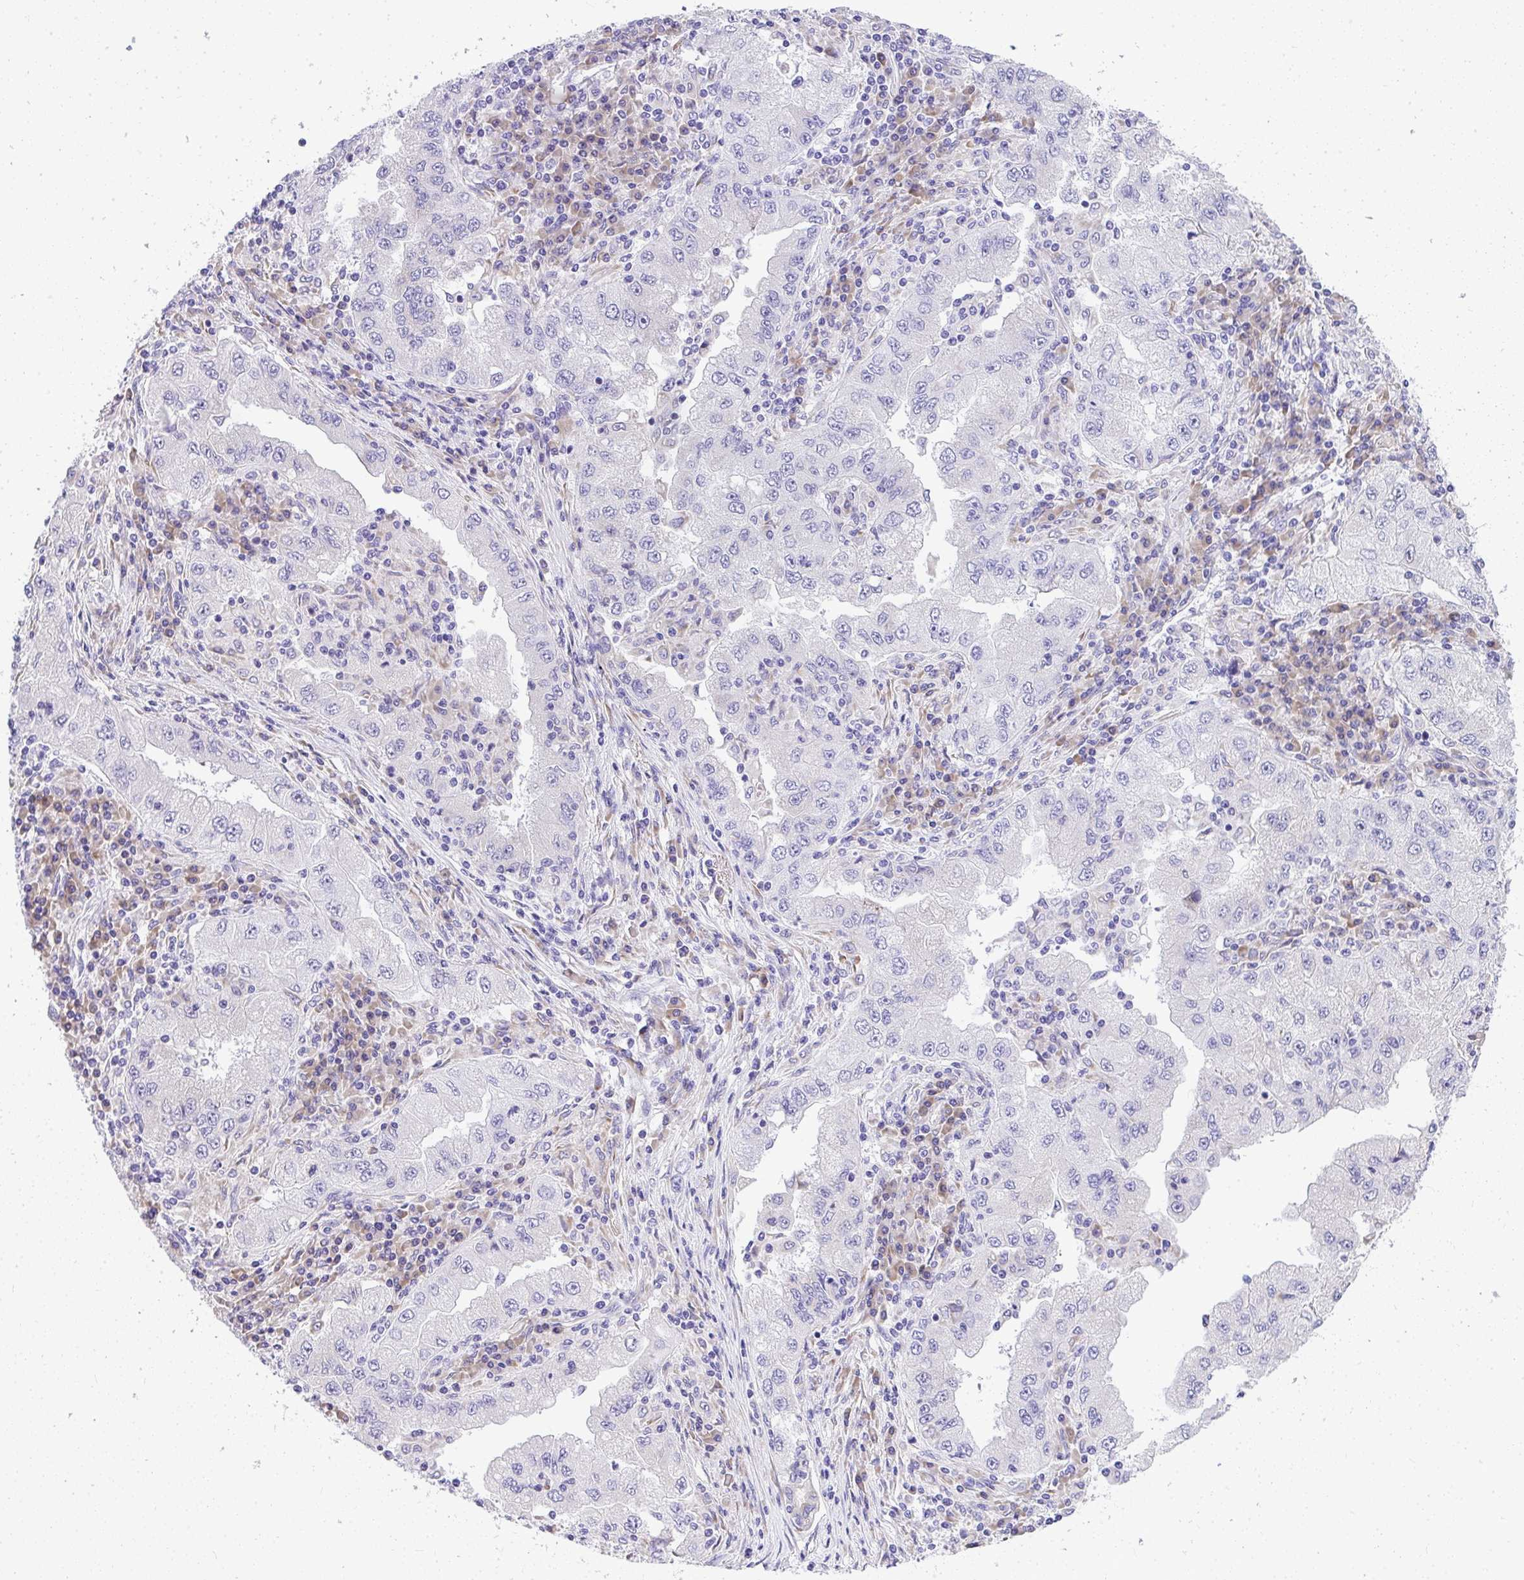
{"staining": {"intensity": "negative", "quantity": "none", "location": "none"}, "tissue": "lung cancer", "cell_type": "Tumor cells", "image_type": "cancer", "snomed": [{"axis": "morphology", "description": "Adenocarcinoma, NOS"}, {"axis": "morphology", "description": "Adenocarcinoma primary or metastatic"}, {"axis": "topography", "description": "Lung"}], "caption": "IHC of lung cancer (adenocarcinoma primary or metastatic) reveals no expression in tumor cells.", "gene": "ADRA2C", "patient": {"sex": "male", "age": 74}}